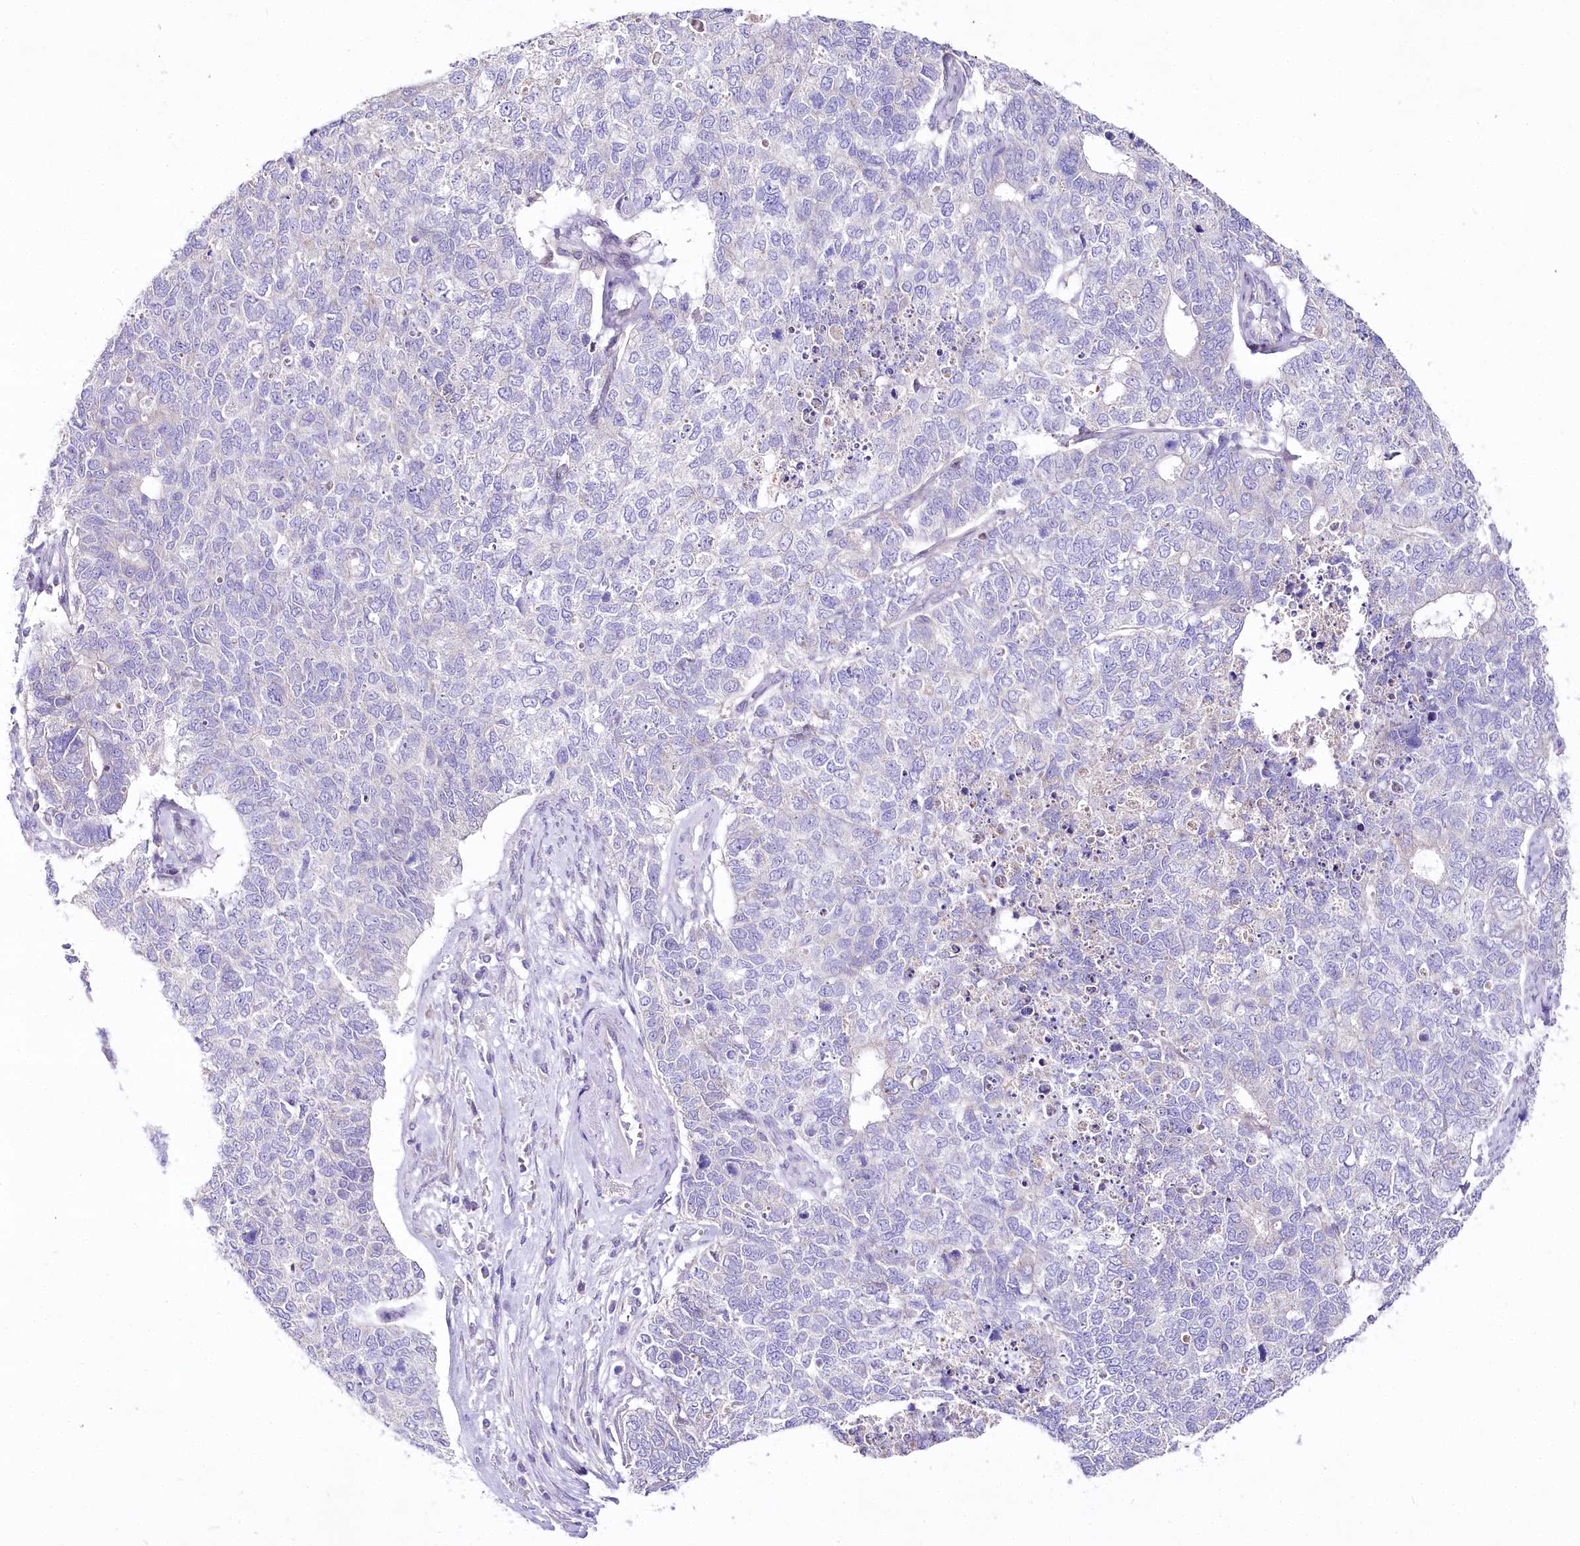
{"staining": {"intensity": "negative", "quantity": "none", "location": "none"}, "tissue": "cervical cancer", "cell_type": "Tumor cells", "image_type": "cancer", "snomed": [{"axis": "morphology", "description": "Squamous cell carcinoma, NOS"}, {"axis": "topography", "description": "Cervix"}], "caption": "IHC histopathology image of neoplastic tissue: human cervical squamous cell carcinoma stained with DAB (3,3'-diaminobenzidine) displays no significant protein expression in tumor cells. Nuclei are stained in blue.", "gene": "LRRC14B", "patient": {"sex": "female", "age": 63}}